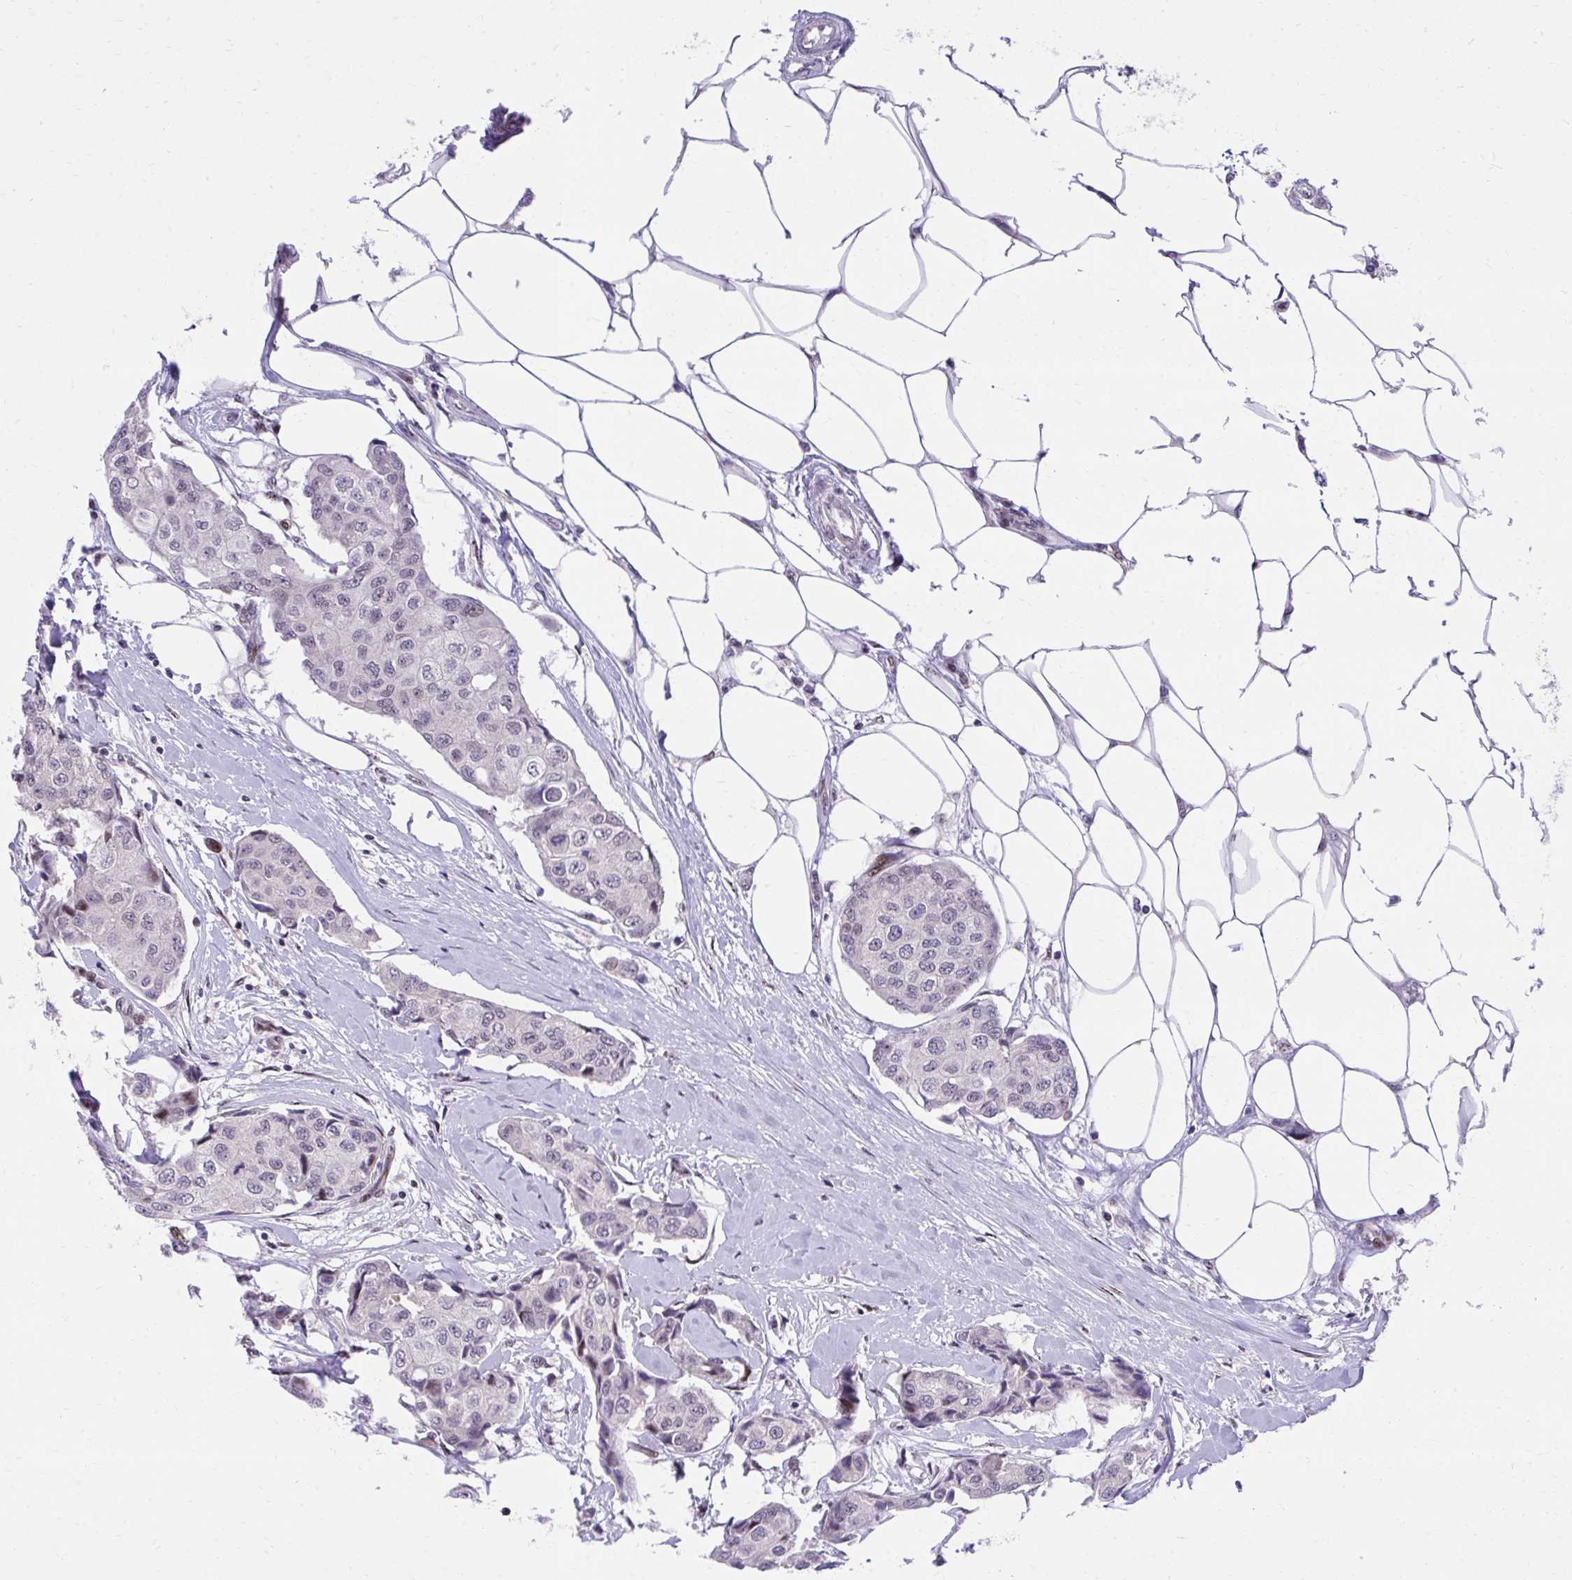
{"staining": {"intensity": "negative", "quantity": "none", "location": "none"}, "tissue": "breast cancer", "cell_type": "Tumor cells", "image_type": "cancer", "snomed": [{"axis": "morphology", "description": "Duct carcinoma"}, {"axis": "topography", "description": "Breast"}, {"axis": "topography", "description": "Lymph node"}], "caption": "Immunohistochemical staining of human breast cancer displays no significant staining in tumor cells.", "gene": "HOXA4", "patient": {"sex": "female", "age": 80}}